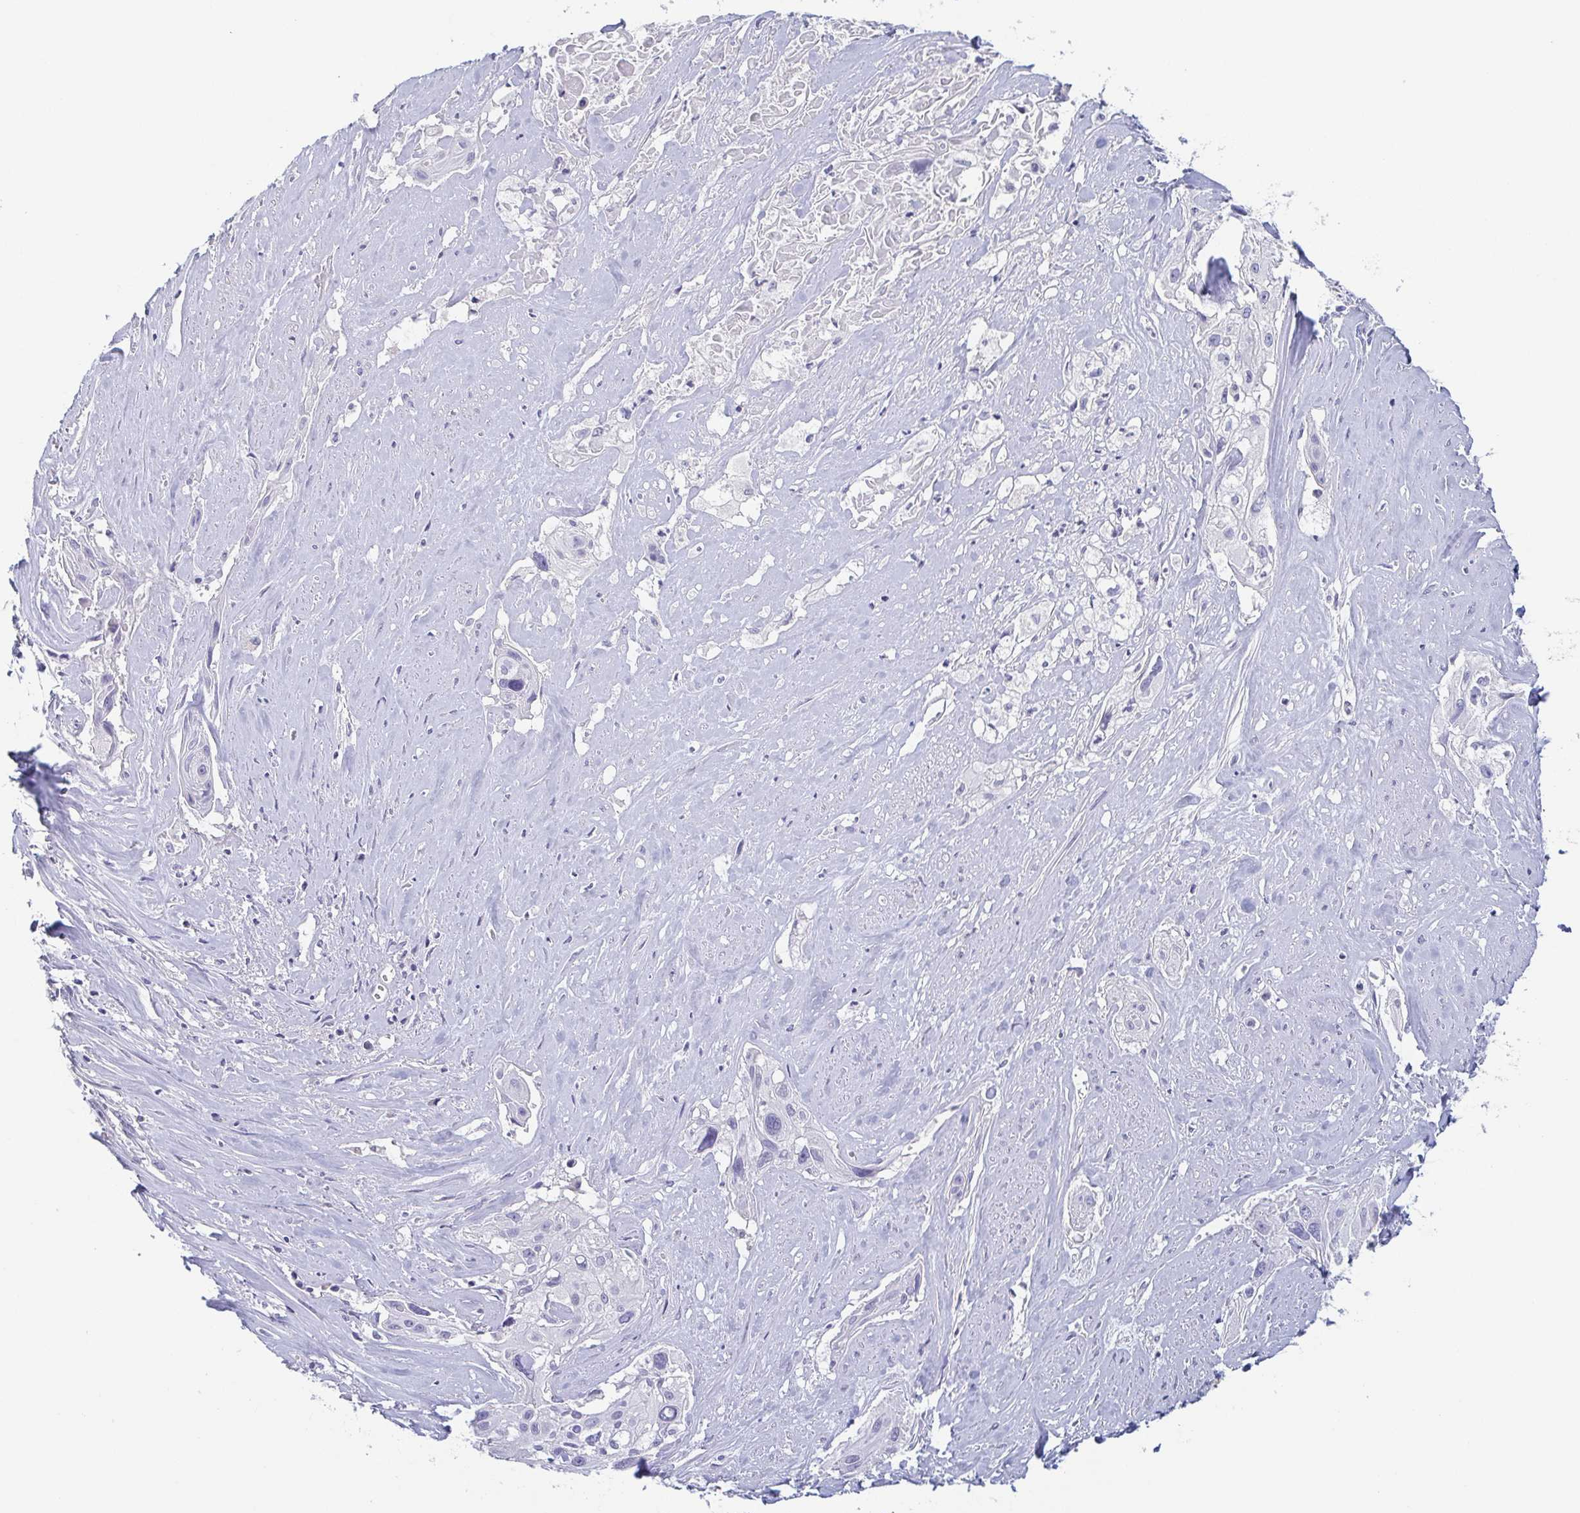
{"staining": {"intensity": "negative", "quantity": "none", "location": "none"}, "tissue": "cervical cancer", "cell_type": "Tumor cells", "image_type": "cancer", "snomed": [{"axis": "morphology", "description": "Squamous cell carcinoma, NOS"}, {"axis": "topography", "description": "Cervix"}], "caption": "This is an IHC photomicrograph of human cervical squamous cell carcinoma. There is no staining in tumor cells.", "gene": "ITLN1", "patient": {"sex": "female", "age": 49}}